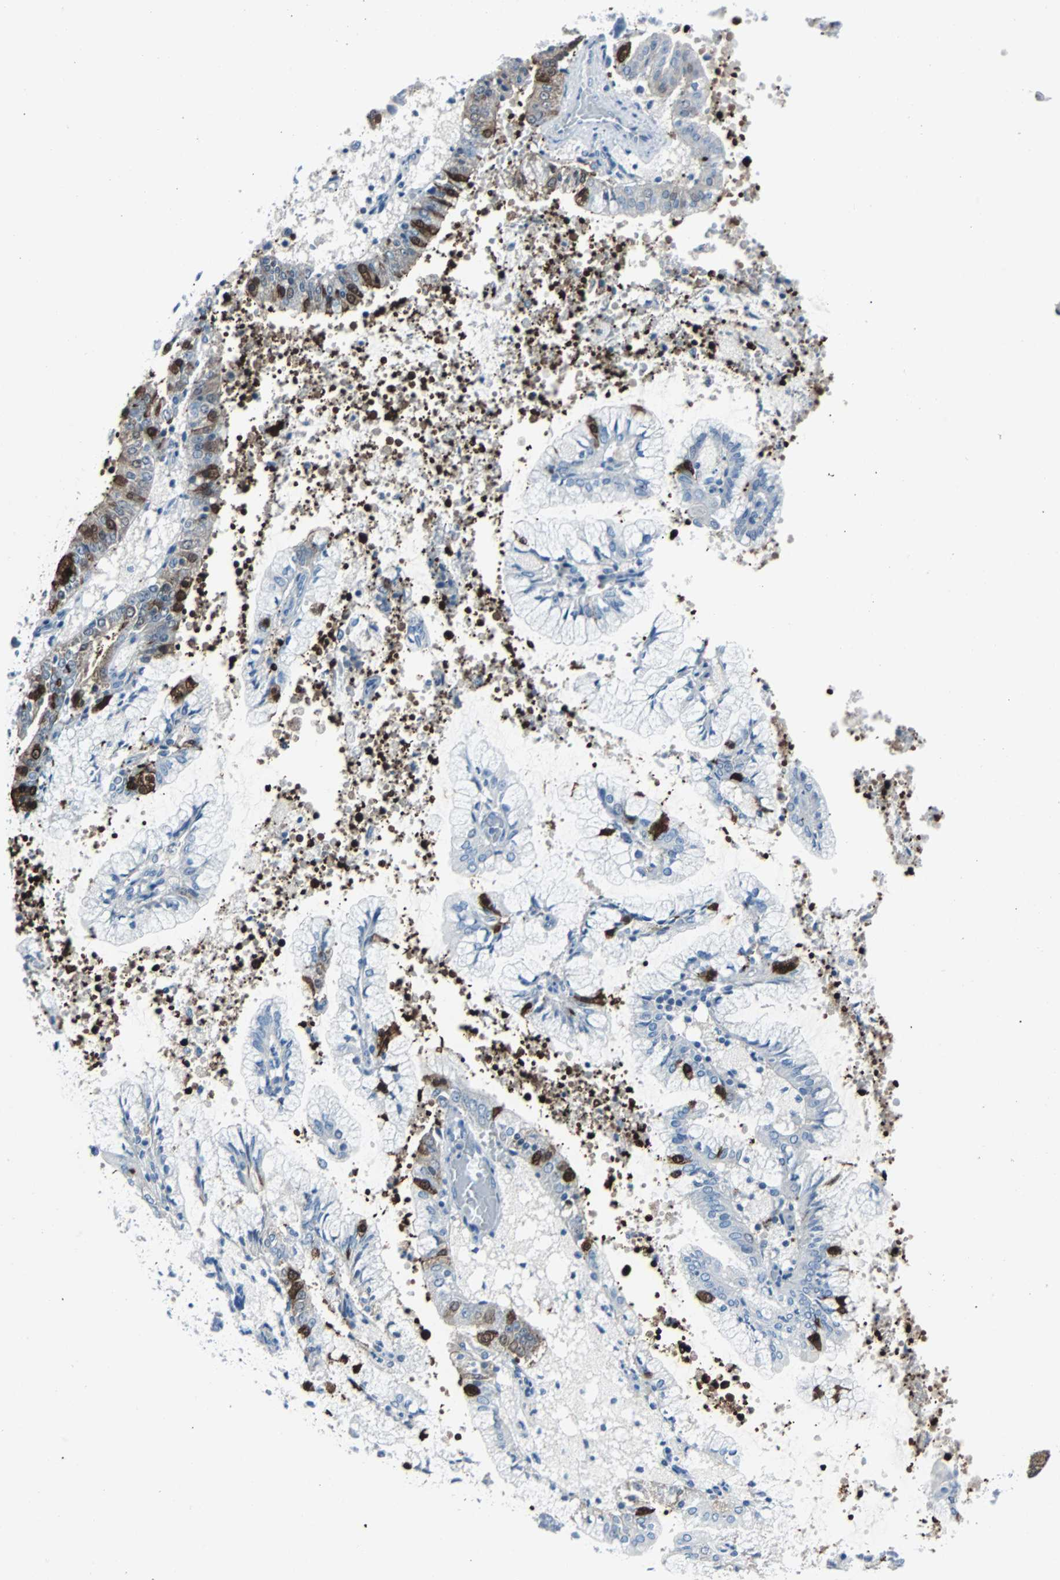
{"staining": {"intensity": "strong", "quantity": "<25%", "location": "cytoplasmic/membranous,nuclear"}, "tissue": "endometrial cancer", "cell_type": "Tumor cells", "image_type": "cancer", "snomed": [{"axis": "morphology", "description": "Adenocarcinoma, NOS"}, {"axis": "topography", "description": "Endometrium"}], "caption": "Protein expression analysis of endometrial cancer (adenocarcinoma) demonstrates strong cytoplasmic/membranous and nuclear expression in about <25% of tumor cells.", "gene": "RASA1", "patient": {"sex": "female", "age": 63}}